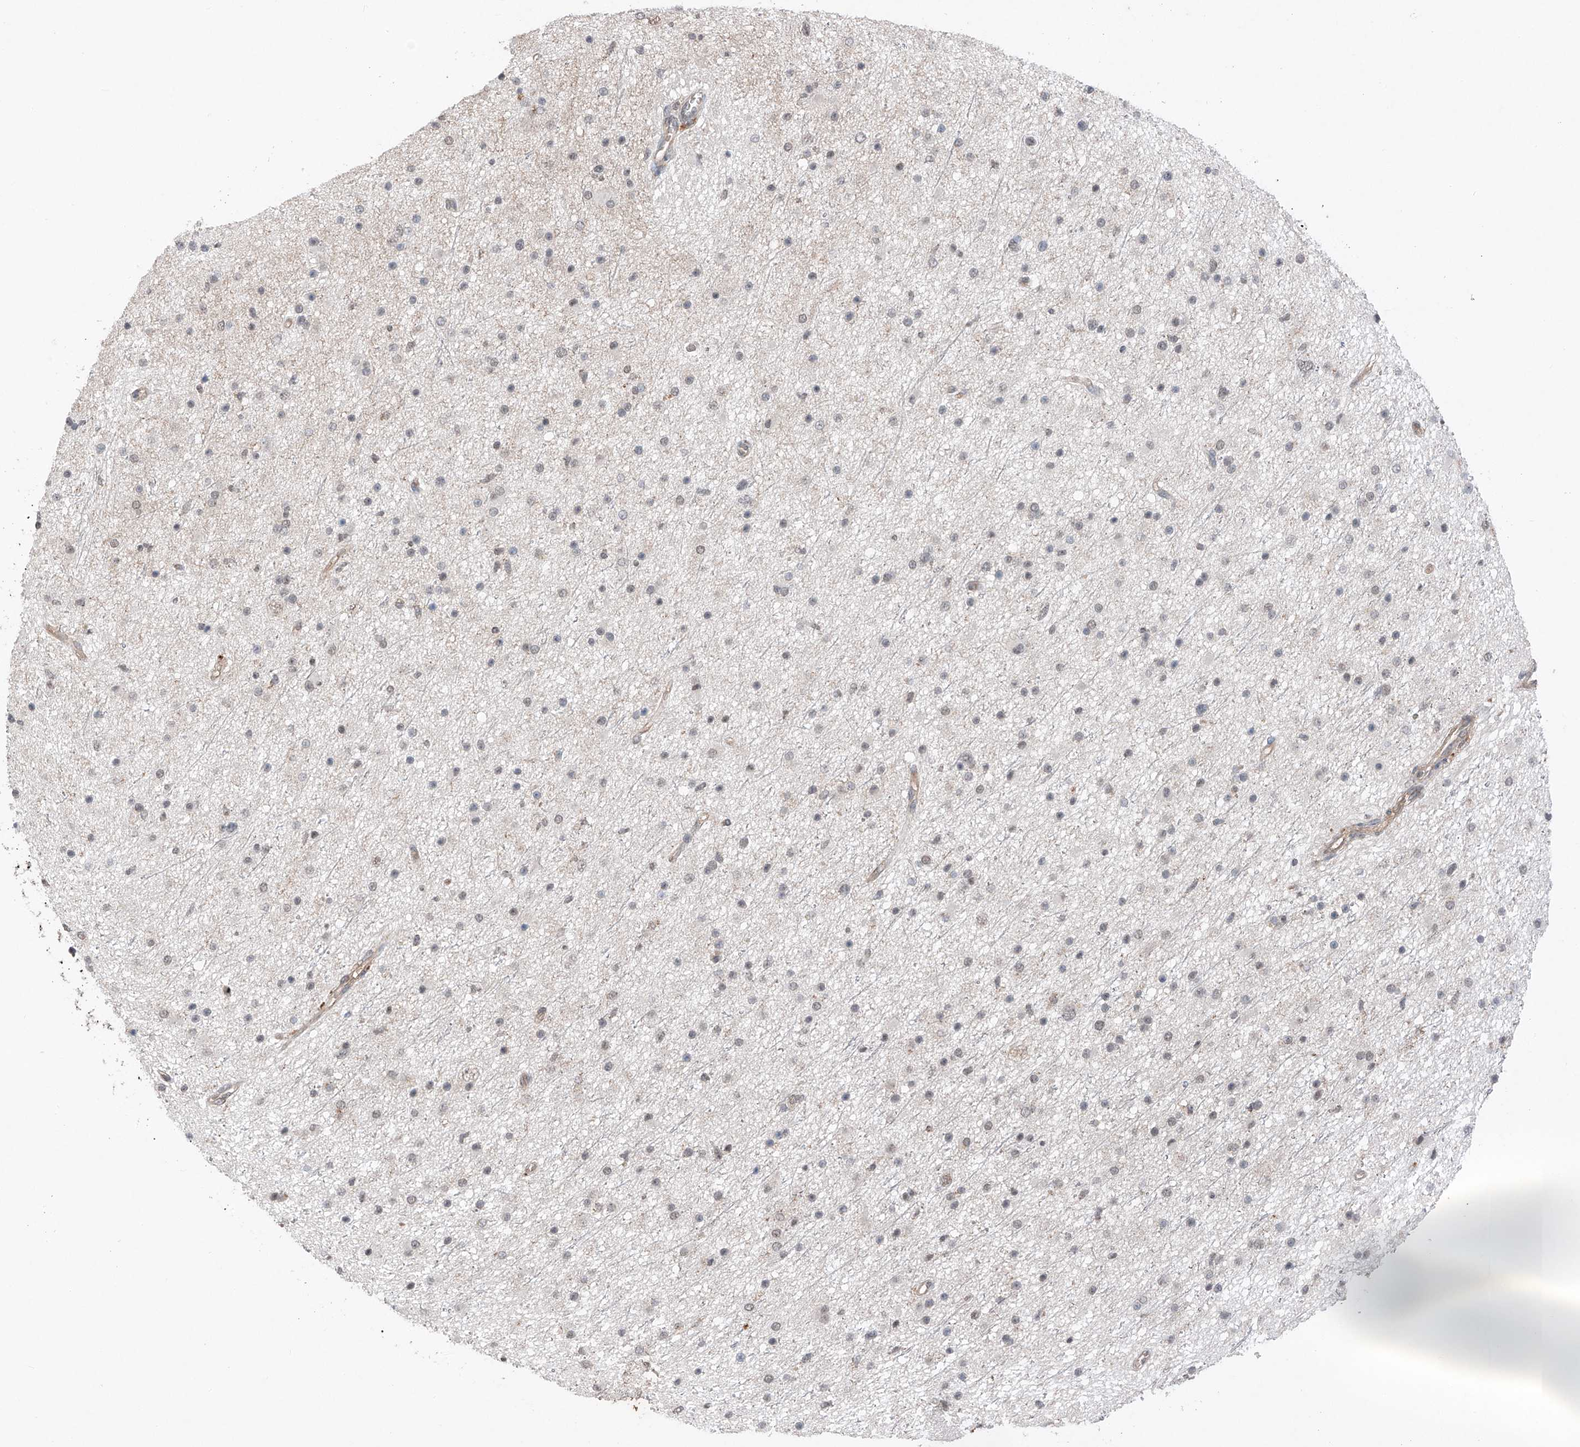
{"staining": {"intensity": "negative", "quantity": "none", "location": "none"}, "tissue": "glioma", "cell_type": "Tumor cells", "image_type": "cancer", "snomed": [{"axis": "morphology", "description": "Glioma, malignant, Low grade"}, {"axis": "topography", "description": "Cerebral cortex"}], "caption": "An immunohistochemistry image of malignant glioma (low-grade) is shown. There is no staining in tumor cells of malignant glioma (low-grade).", "gene": "TBX4", "patient": {"sex": "female", "age": 39}}